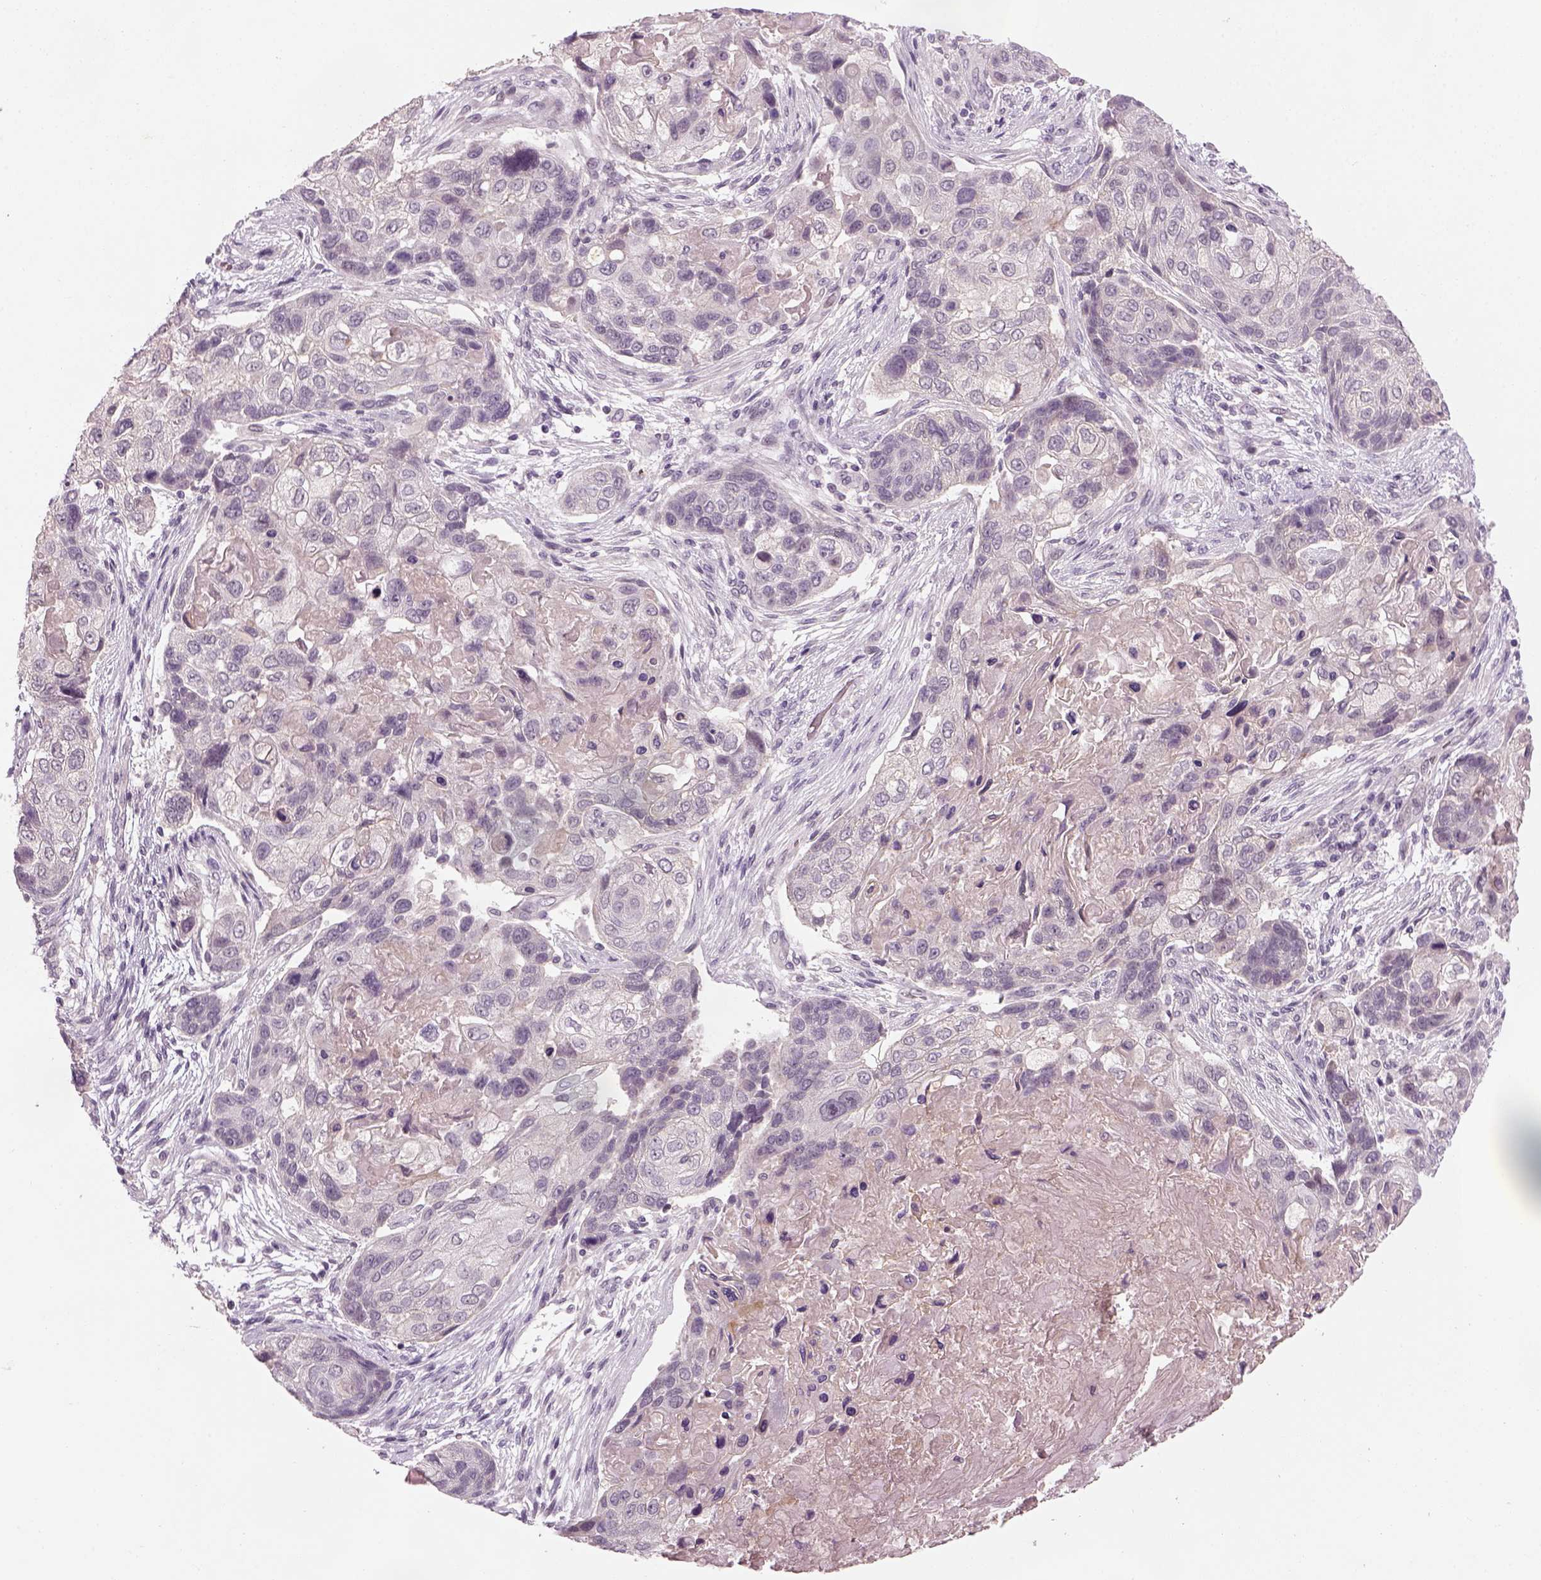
{"staining": {"intensity": "negative", "quantity": "none", "location": "none"}, "tissue": "lung cancer", "cell_type": "Tumor cells", "image_type": "cancer", "snomed": [{"axis": "morphology", "description": "Squamous cell carcinoma, NOS"}, {"axis": "topography", "description": "Lung"}], "caption": "The photomicrograph reveals no significant positivity in tumor cells of lung cancer (squamous cell carcinoma).", "gene": "GDNF", "patient": {"sex": "male", "age": 69}}